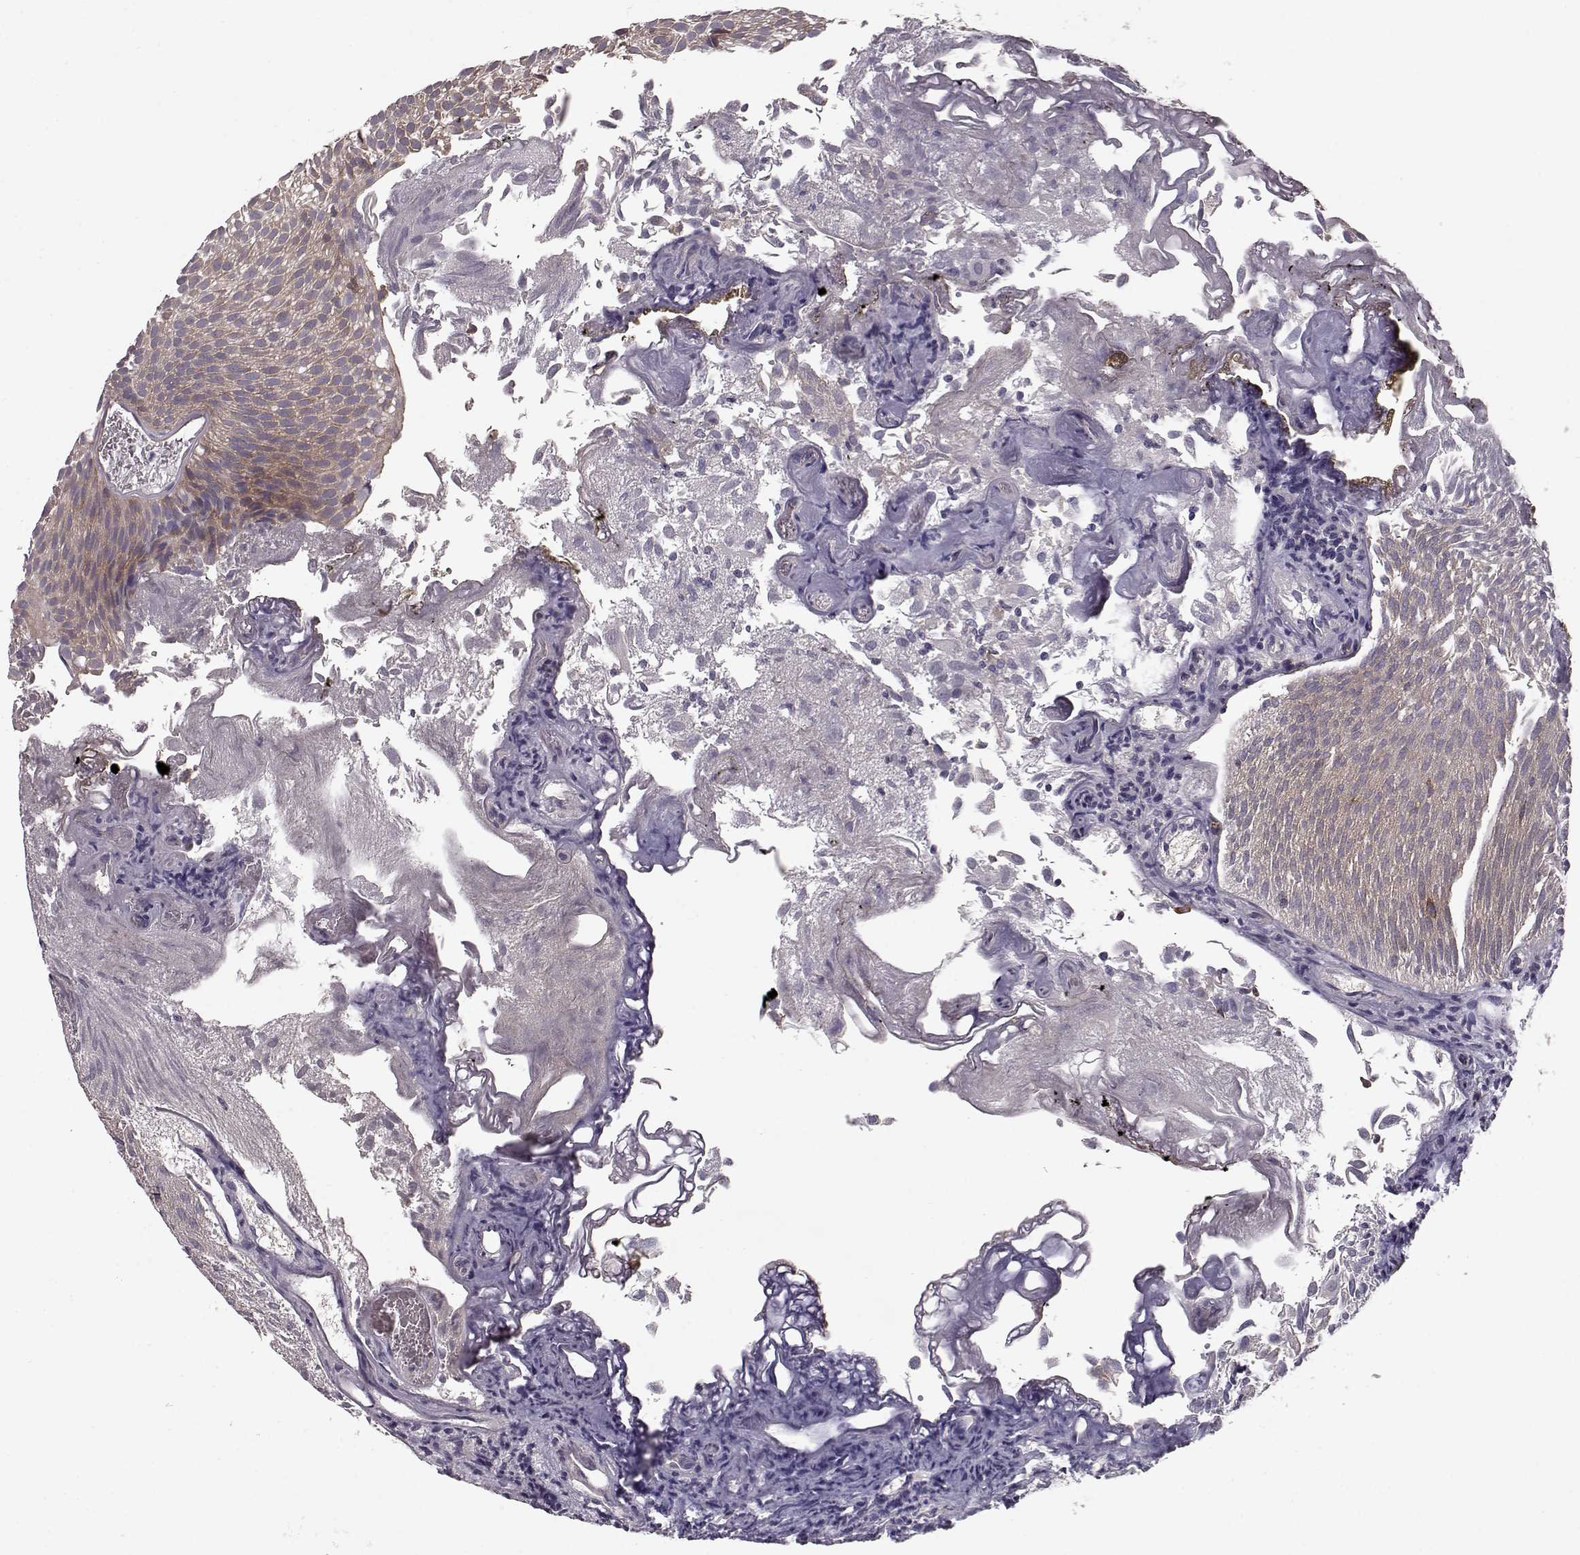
{"staining": {"intensity": "weak", "quantity": "<25%", "location": "cytoplasmic/membranous"}, "tissue": "urothelial cancer", "cell_type": "Tumor cells", "image_type": "cancer", "snomed": [{"axis": "morphology", "description": "Urothelial carcinoma, Low grade"}, {"axis": "topography", "description": "Urinary bladder"}], "caption": "Immunohistochemical staining of human urothelial cancer demonstrates no significant expression in tumor cells.", "gene": "RANBP1", "patient": {"sex": "male", "age": 52}}